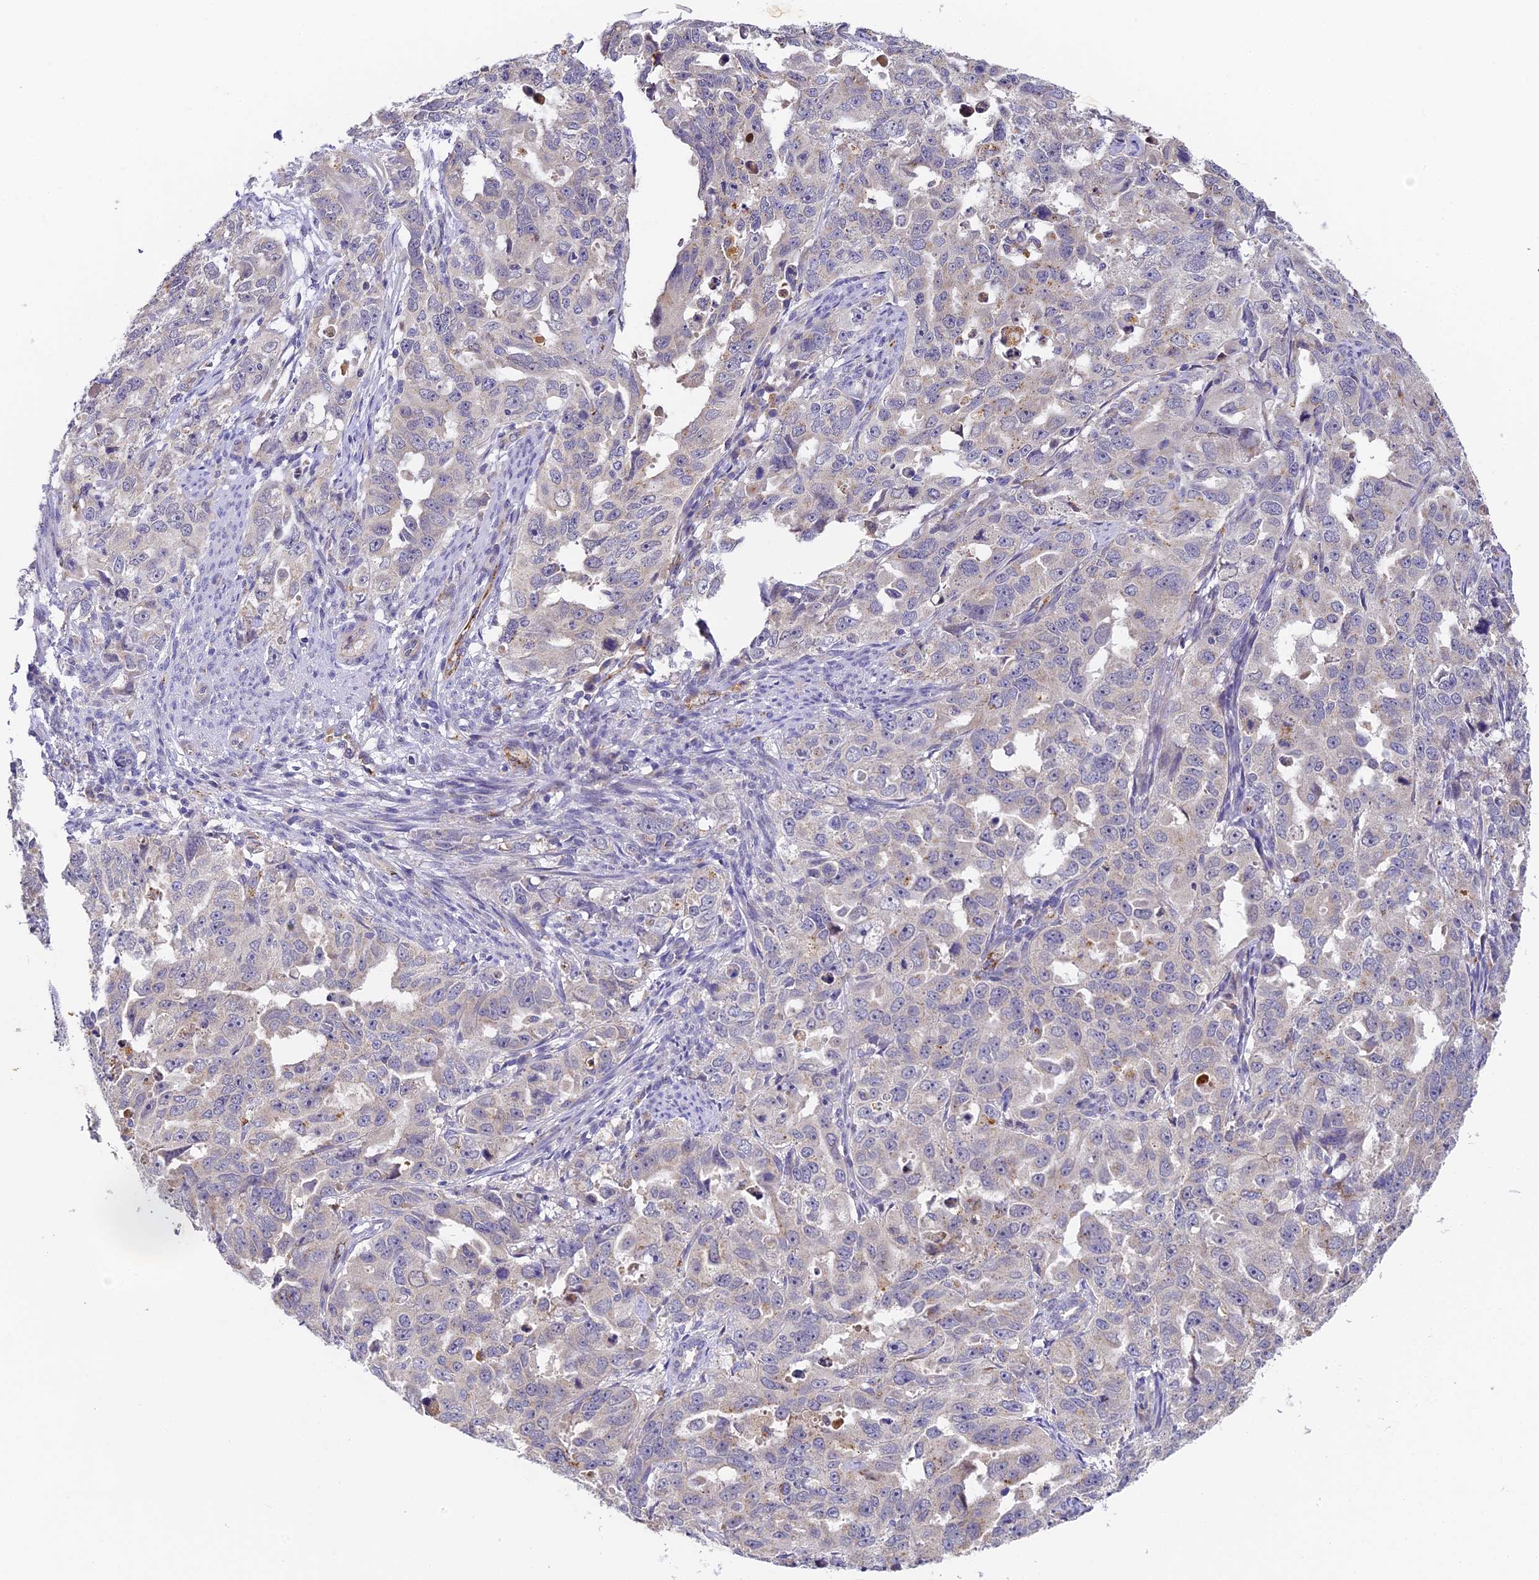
{"staining": {"intensity": "negative", "quantity": "none", "location": "none"}, "tissue": "endometrial cancer", "cell_type": "Tumor cells", "image_type": "cancer", "snomed": [{"axis": "morphology", "description": "Adenocarcinoma, NOS"}, {"axis": "topography", "description": "Endometrium"}], "caption": "This is a micrograph of IHC staining of endometrial cancer, which shows no expression in tumor cells.", "gene": "DNAAF10", "patient": {"sex": "female", "age": 65}}